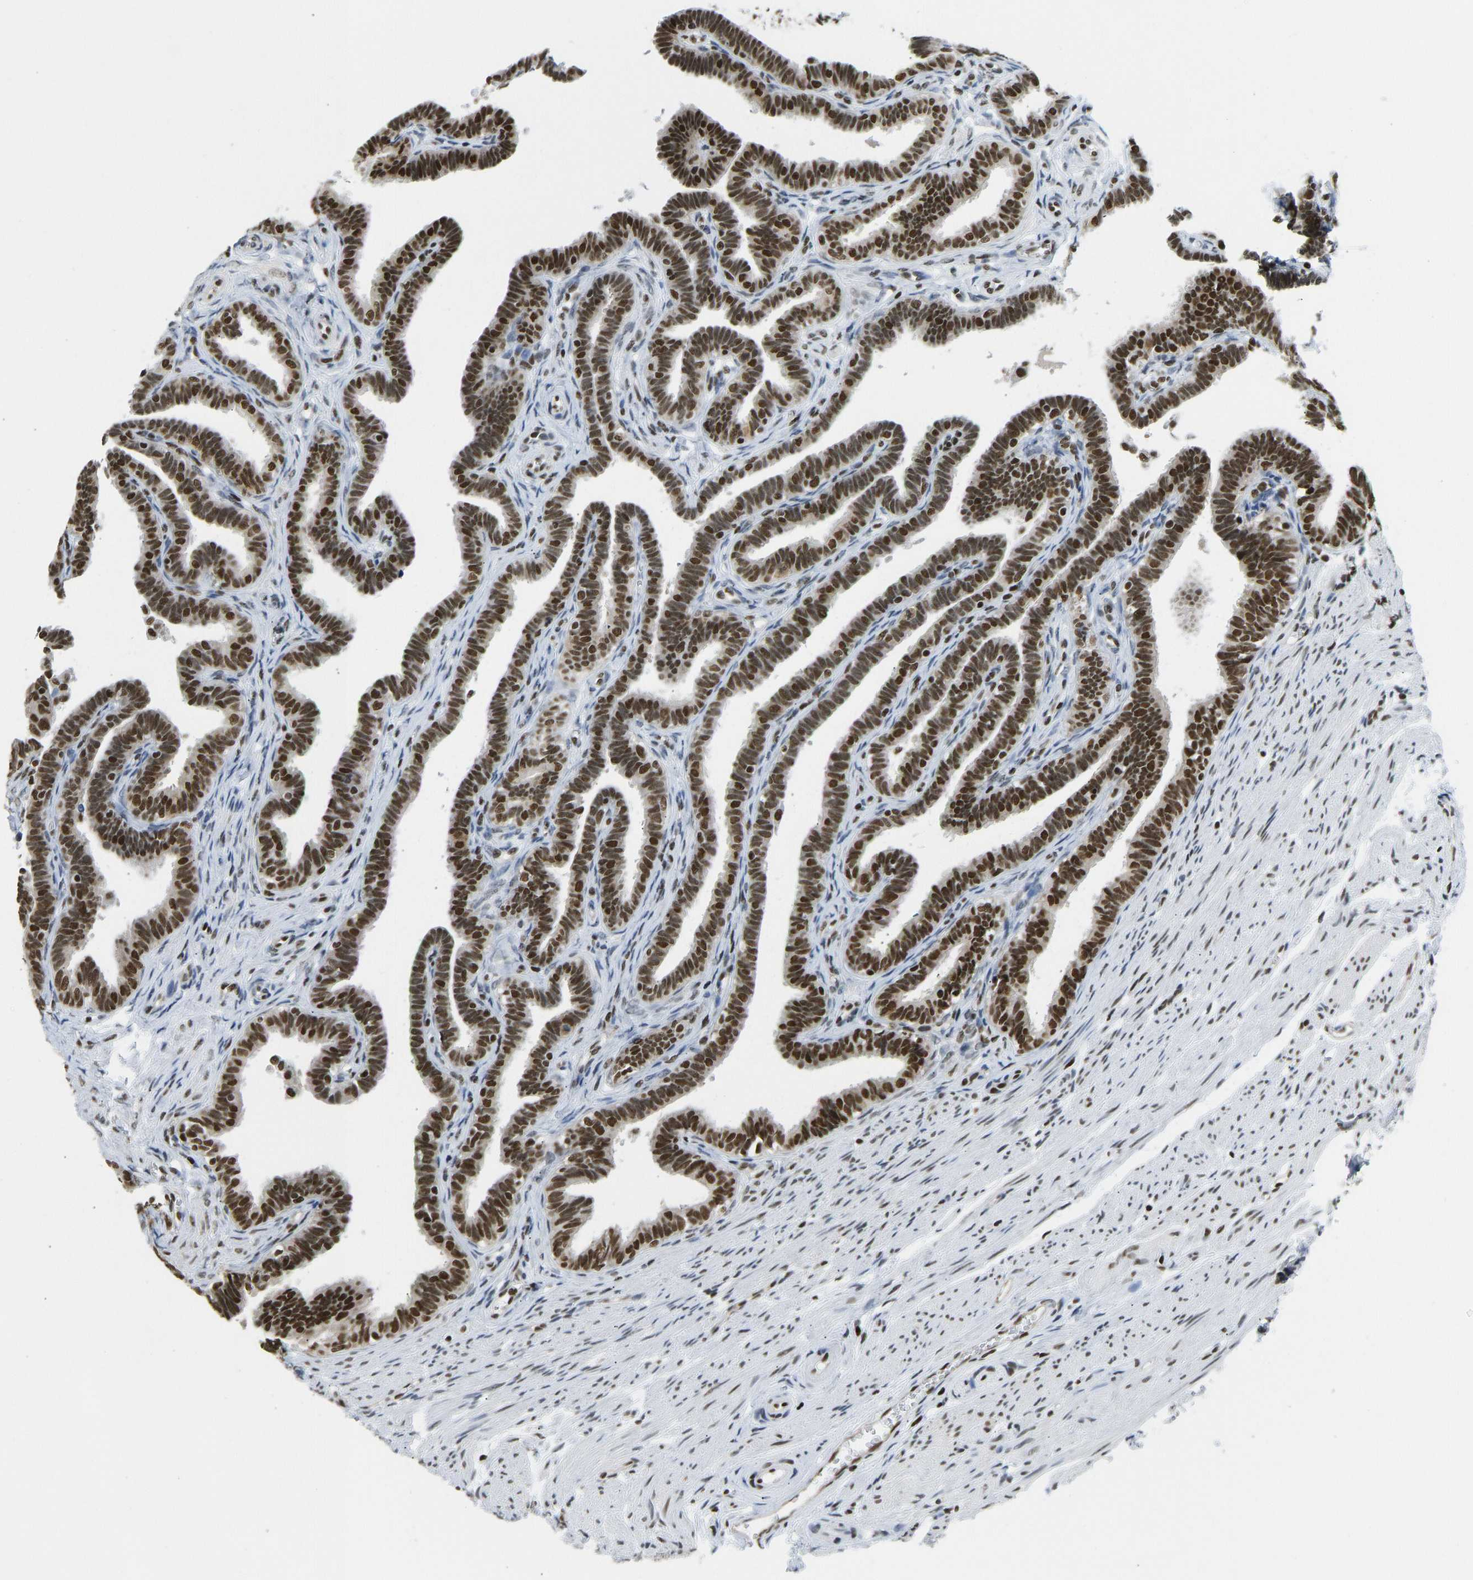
{"staining": {"intensity": "strong", "quantity": ">75%", "location": "nuclear"}, "tissue": "fallopian tube", "cell_type": "Glandular cells", "image_type": "normal", "snomed": [{"axis": "morphology", "description": "Normal tissue, NOS"}, {"axis": "topography", "description": "Fallopian tube"}, {"axis": "topography", "description": "Ovary"}], "caption": "Immunohistochemistry (IHC) of benign fallopian tube reveals high levels of strong nuclear positivity in approximately >75% of glandular cells.", "gene": "ZSCAN20", "patient": {"sex": "female", "age": 23}}